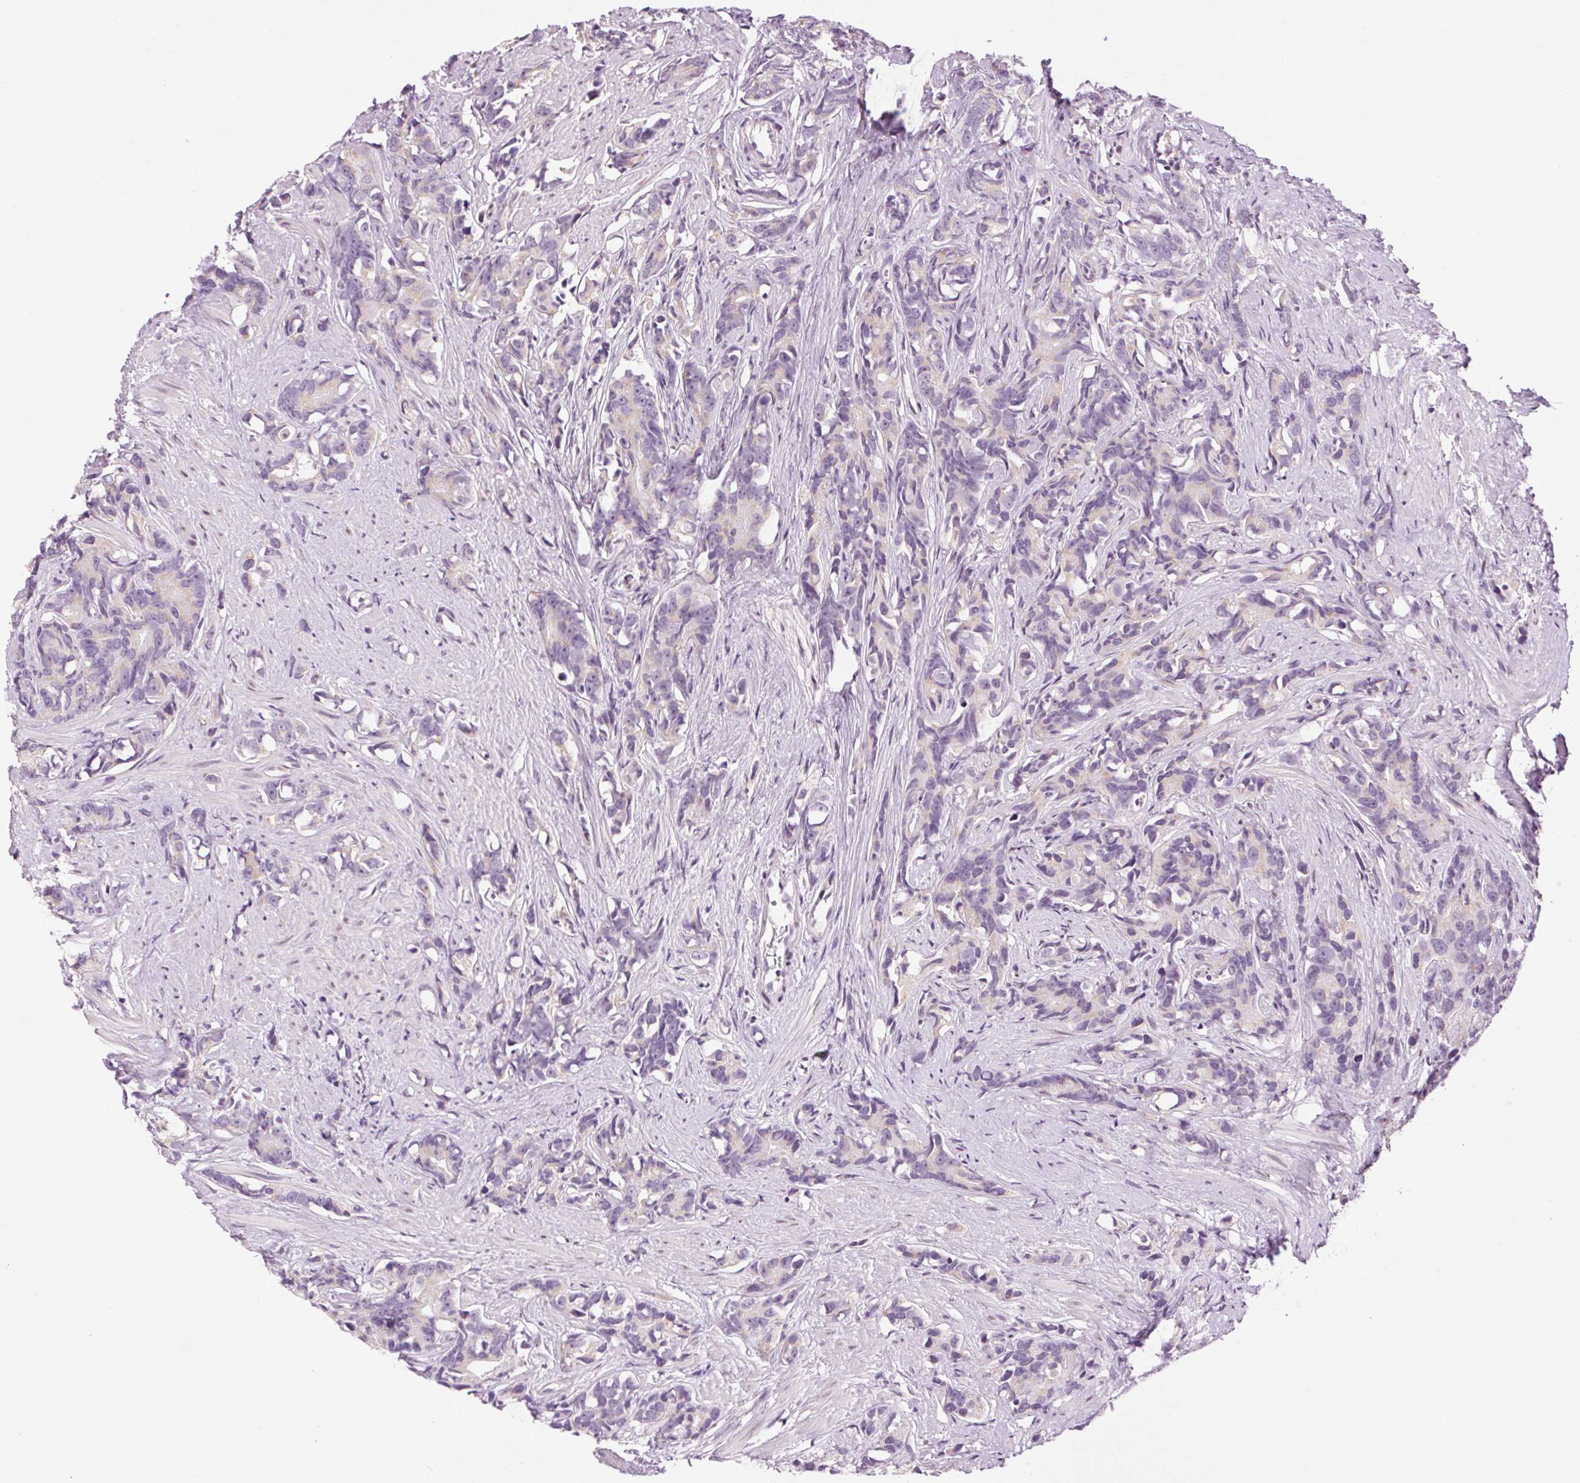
{"staining": {"intensity": "negative", "quantity": "none", "location": "none"}, "tissue": "prostate cancer", "cell_type": "Tumor cells", "image_type": "cancer", "snomed": [{"axis": "morphology", "description": "Adenocarcinoma, High grade"}, {"axis": "topography", "description": "Prostate"}], "caption": "The histopathology image shows no significant staining in tumor cells of prostate adenocarcinoma (high-grade).", "gene": "SMIM13", "patient": {"sex": "male", "age": 90}}